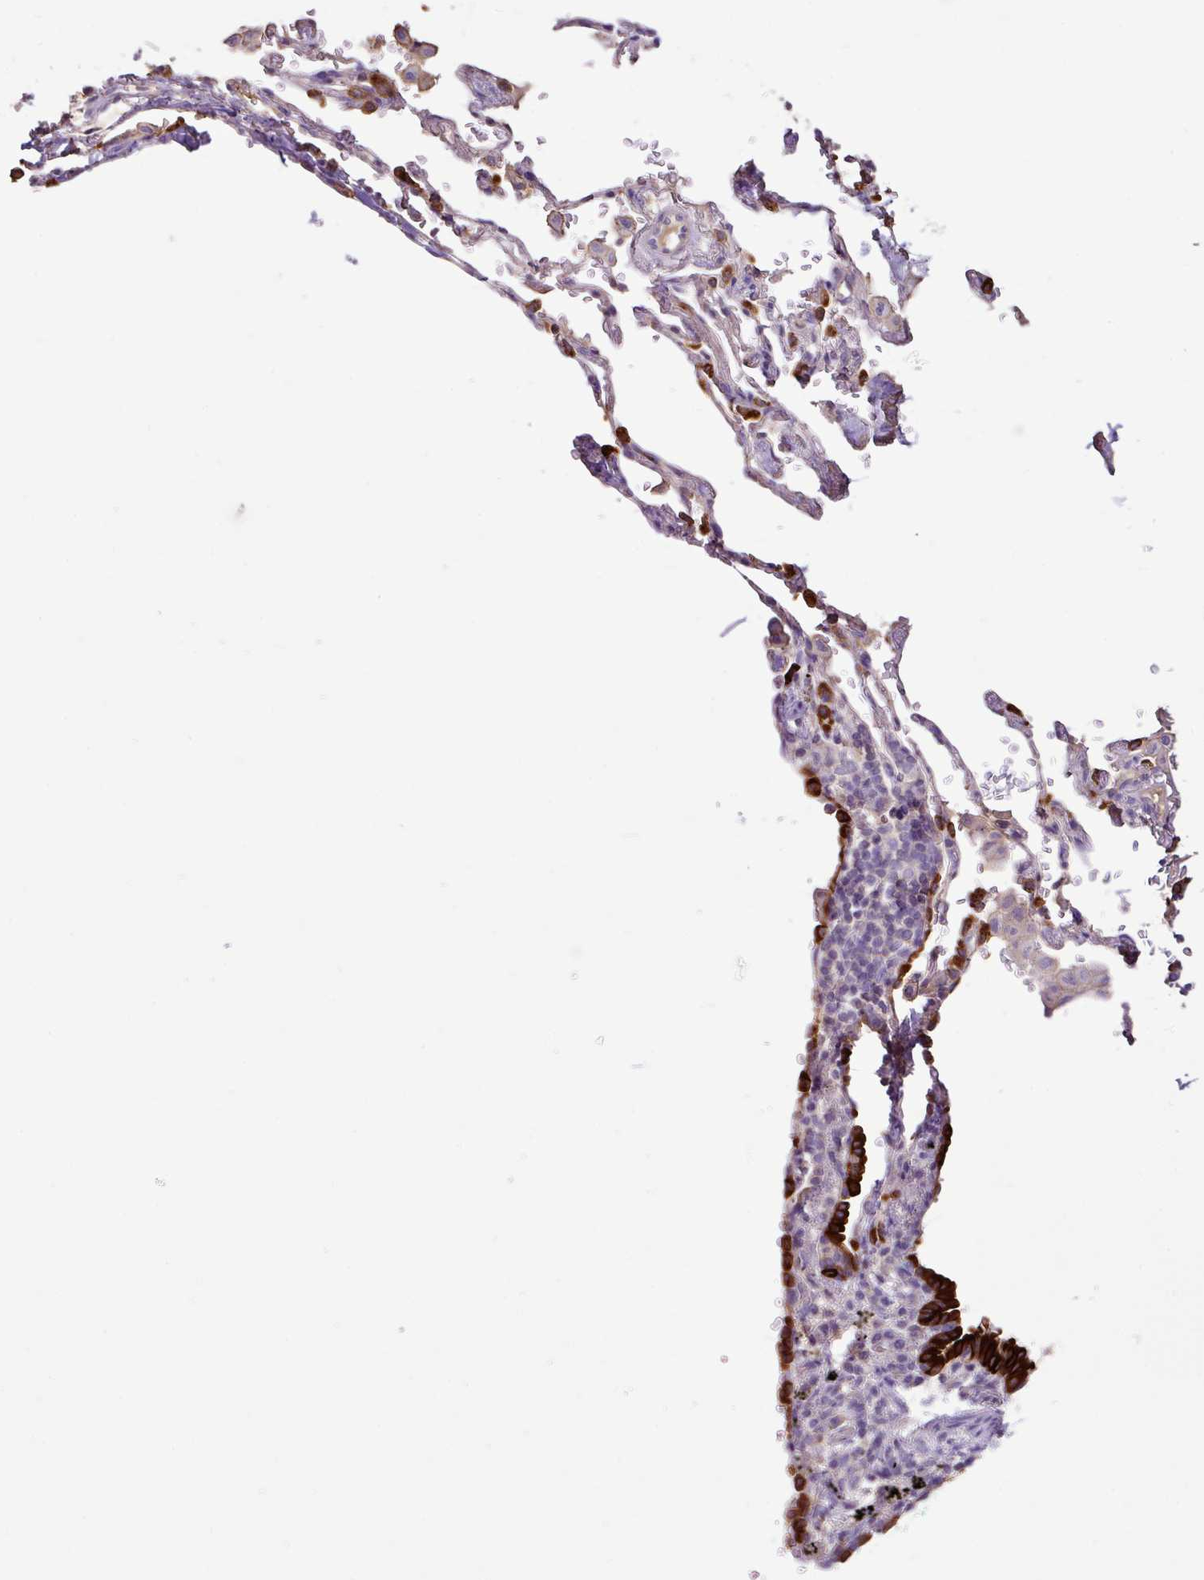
{"staining": {"intensity": "negative", "quantity": "none", "location": "none"}, "tissue": "adipose tissue", "cell_type": "Adipocytes", "image_type": "normal", "snomed": [{"axis": "morphology", "description": "Normal tissue, NOS"}, {"axis": "topography", "description": "Cartilage tissue"}, {"axis": "topography", "description": "Bronchus"}], "caption": "Adipocytes are negative for protein expression in unremarkable human adipose tissue. Brightfield microscopy of IHC stained with DAB (brown) and hematoxylin (blue), captured at high magnification.", "gene": "AGR3", "patient": {"sex": "female", "age": 72}}